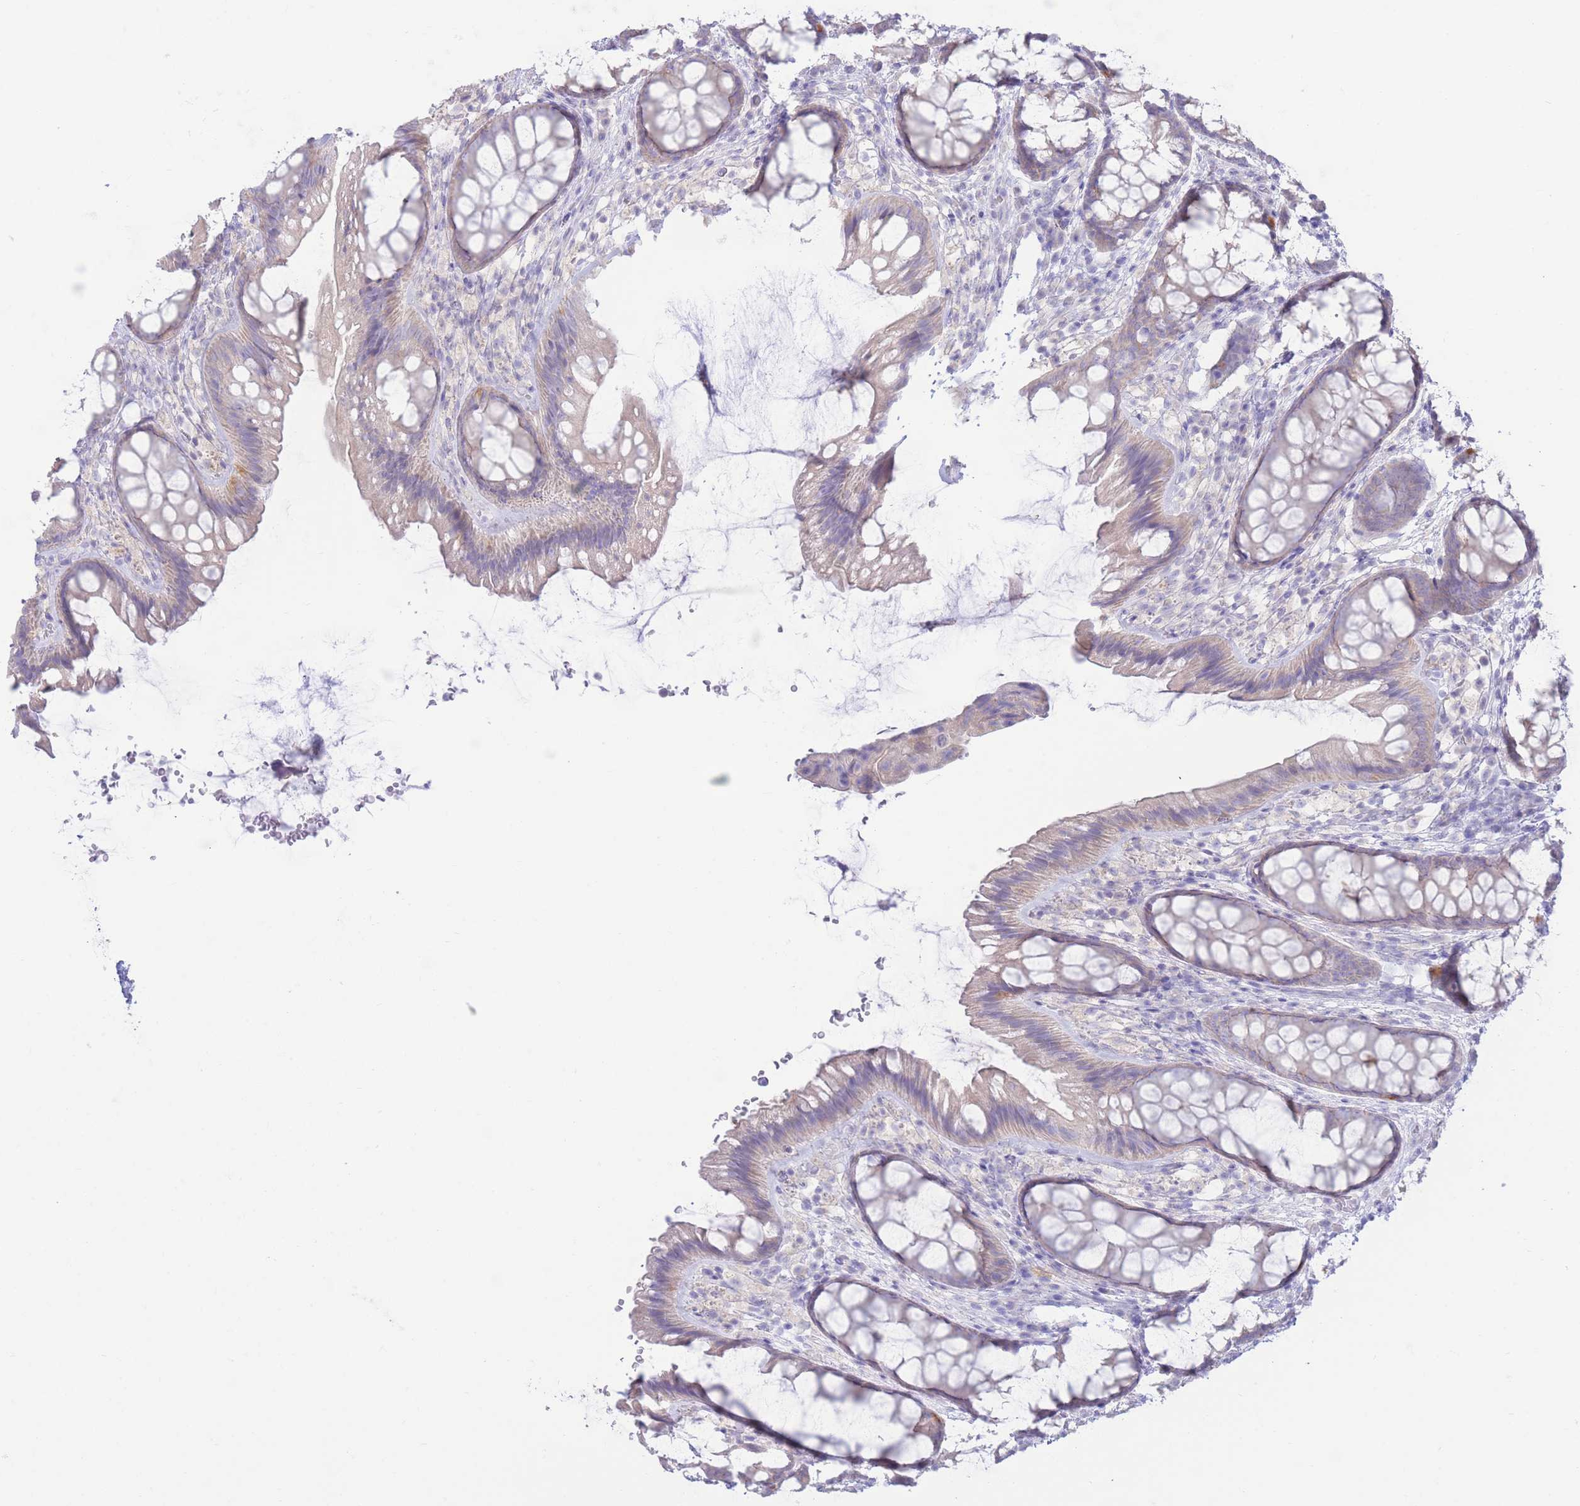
{"staining": {"intensity": "negative", "quantity": "none", "location": "none"}, "tissue": "colon", "cell_type": "Endothelial cells", "image_type": "normal", "snomed": [{"axis": "morphology", "description": "Normal tissue, NOS"}, {"axis": "topography", "description": "Colon"}], "caption": "Immunohistochemistry of unremarkable colon shows no expression in endothelial cells. (DAB (3,3'-diaminobenzidine) immunohistochemistry with hematoxylin counter stain).", "gene": "FAH", "patient": {"sex": "male", "age": 46}}